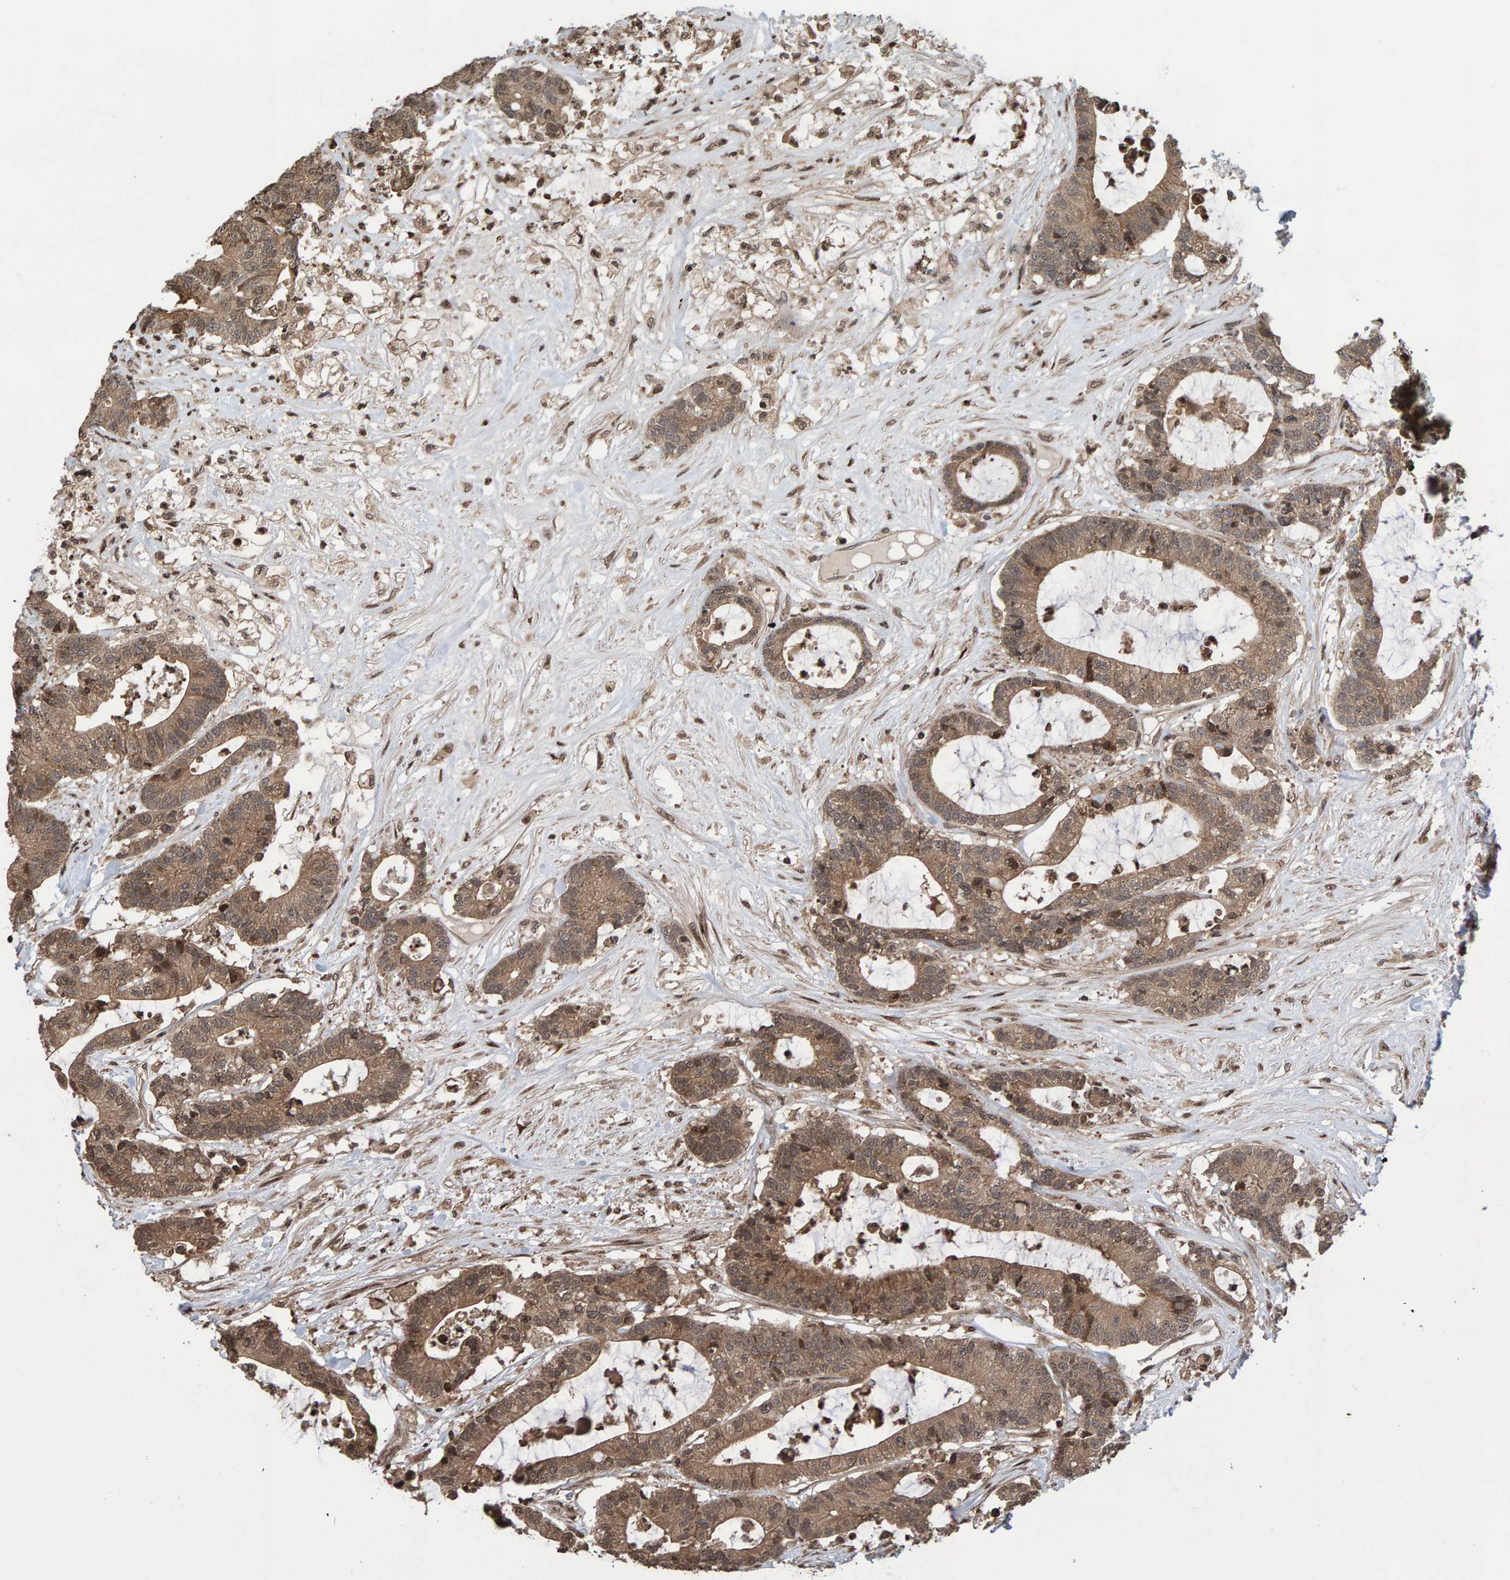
{"staining": {"intensity": "moderate", "quantity": ">75%", "location": "cytoplasmic/membranous"}, "tissue": "colorectal cancer", "cell_type": "Tumor cells", "image_type": "cancer", "snomed": [{"axis": "morphology", "description": "Adenocarcinoma, NOS"}, {"axis": "topography", "description": "Colon"}], "caption": "An image of human adenocarcinoma (colorectal) stained for a protein shows moderate cytoplasmic/membranous brown staining in tumor cells.", "gene": "GAB2", "patient": {"sex": "female", "age": 84}}